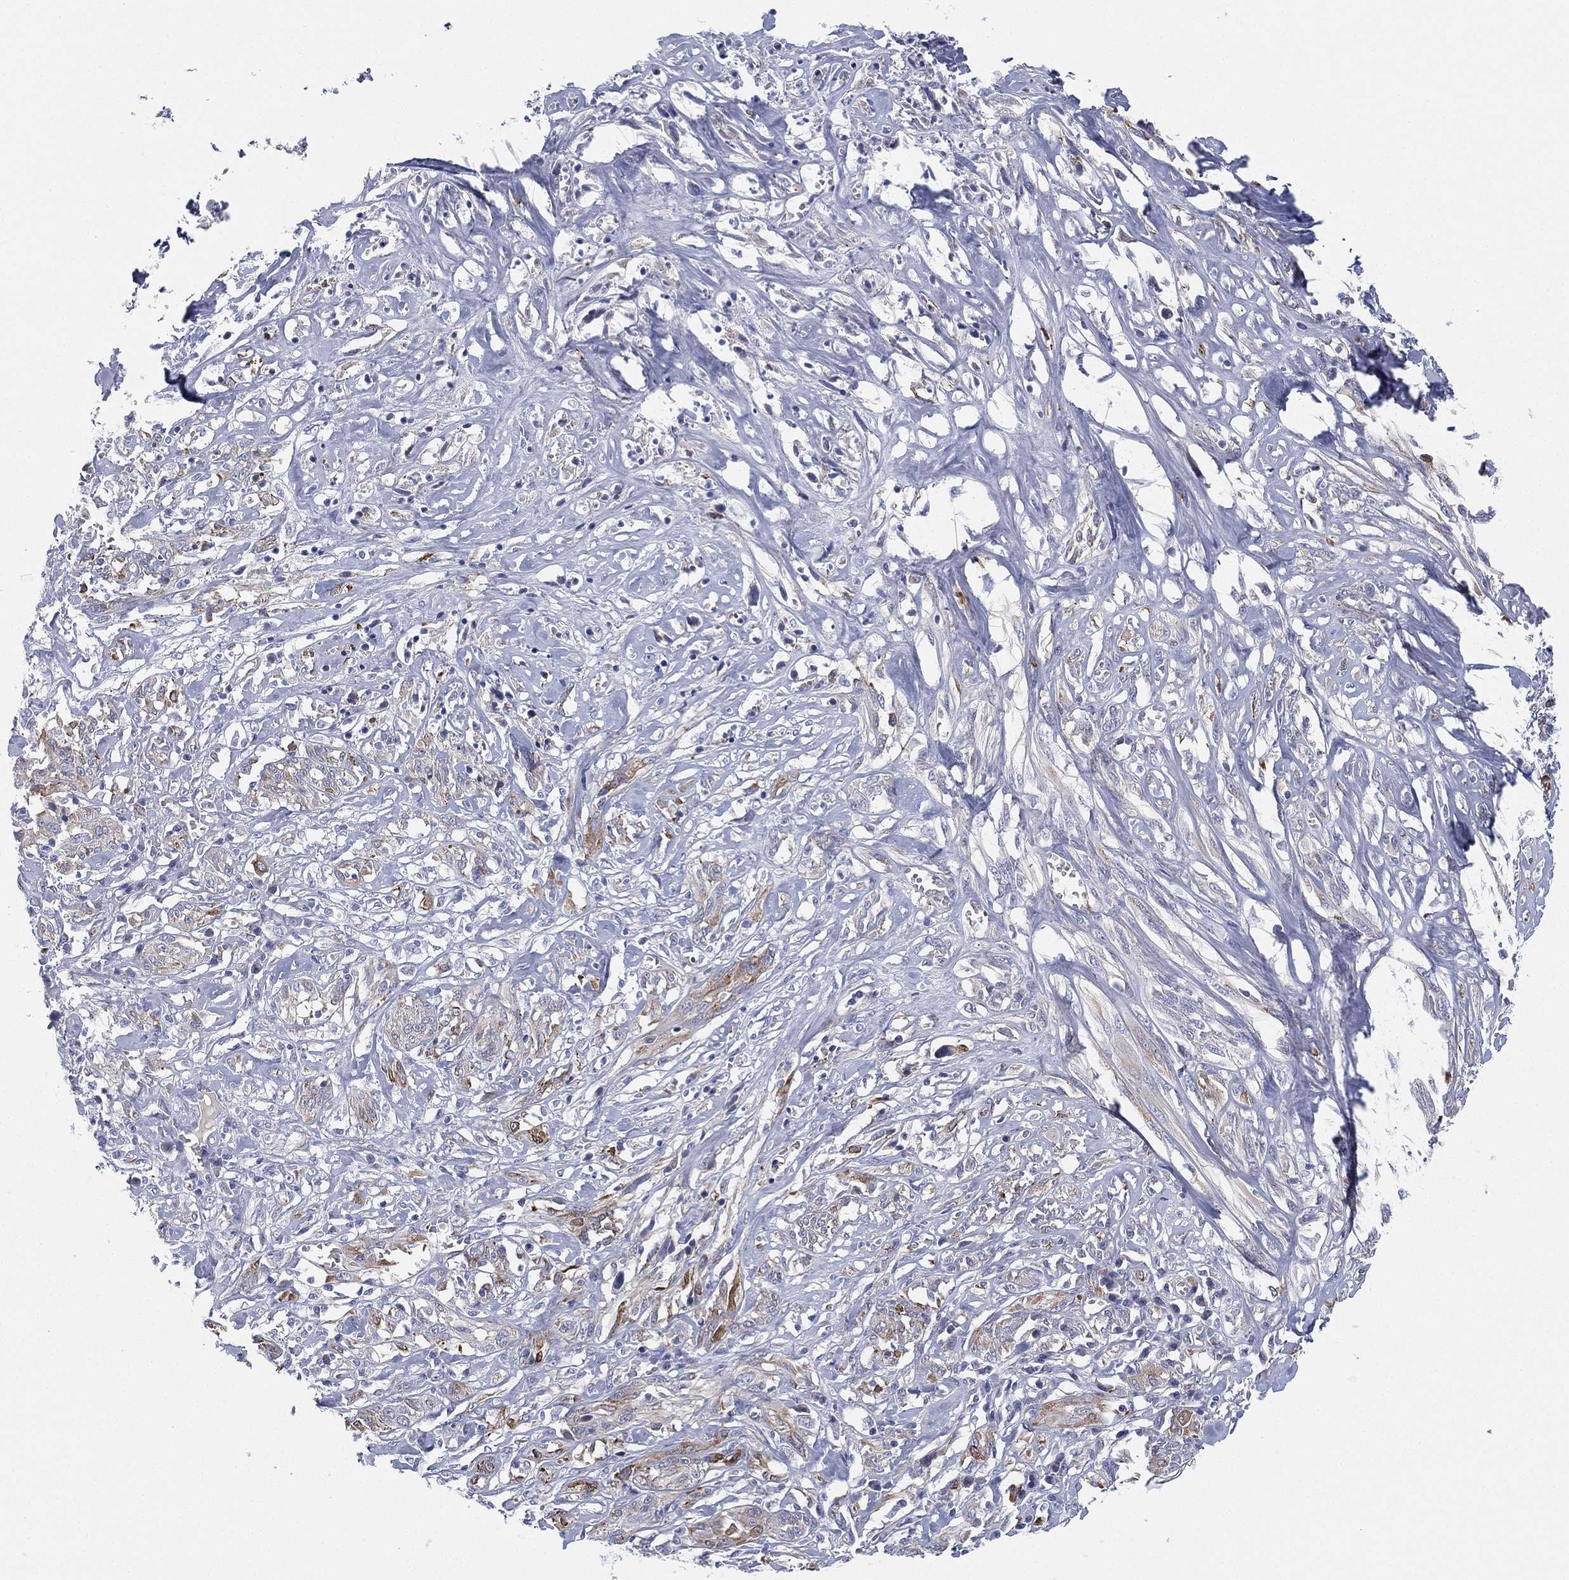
{"staining": {"intensity": "moderate", "quantity": "<25%", "location": "cytoplasmic/membranous"}, "tissue": "melanoma", "cell_type": "Tumor cells", "image_type": "cancer", "snomed": [{"axis": "morphology", "description": "Malignant melanoma, NOS"}, {"axis": "topography", "description": "Skin"}], "caption": "Immunohistochemical staining of melanoma displays moderate cytoplasmic/membranous protein staining in approximately <25% of tumor cells.", "gene": "MLF1", "patient": {"sex": "female", "age": 91}}